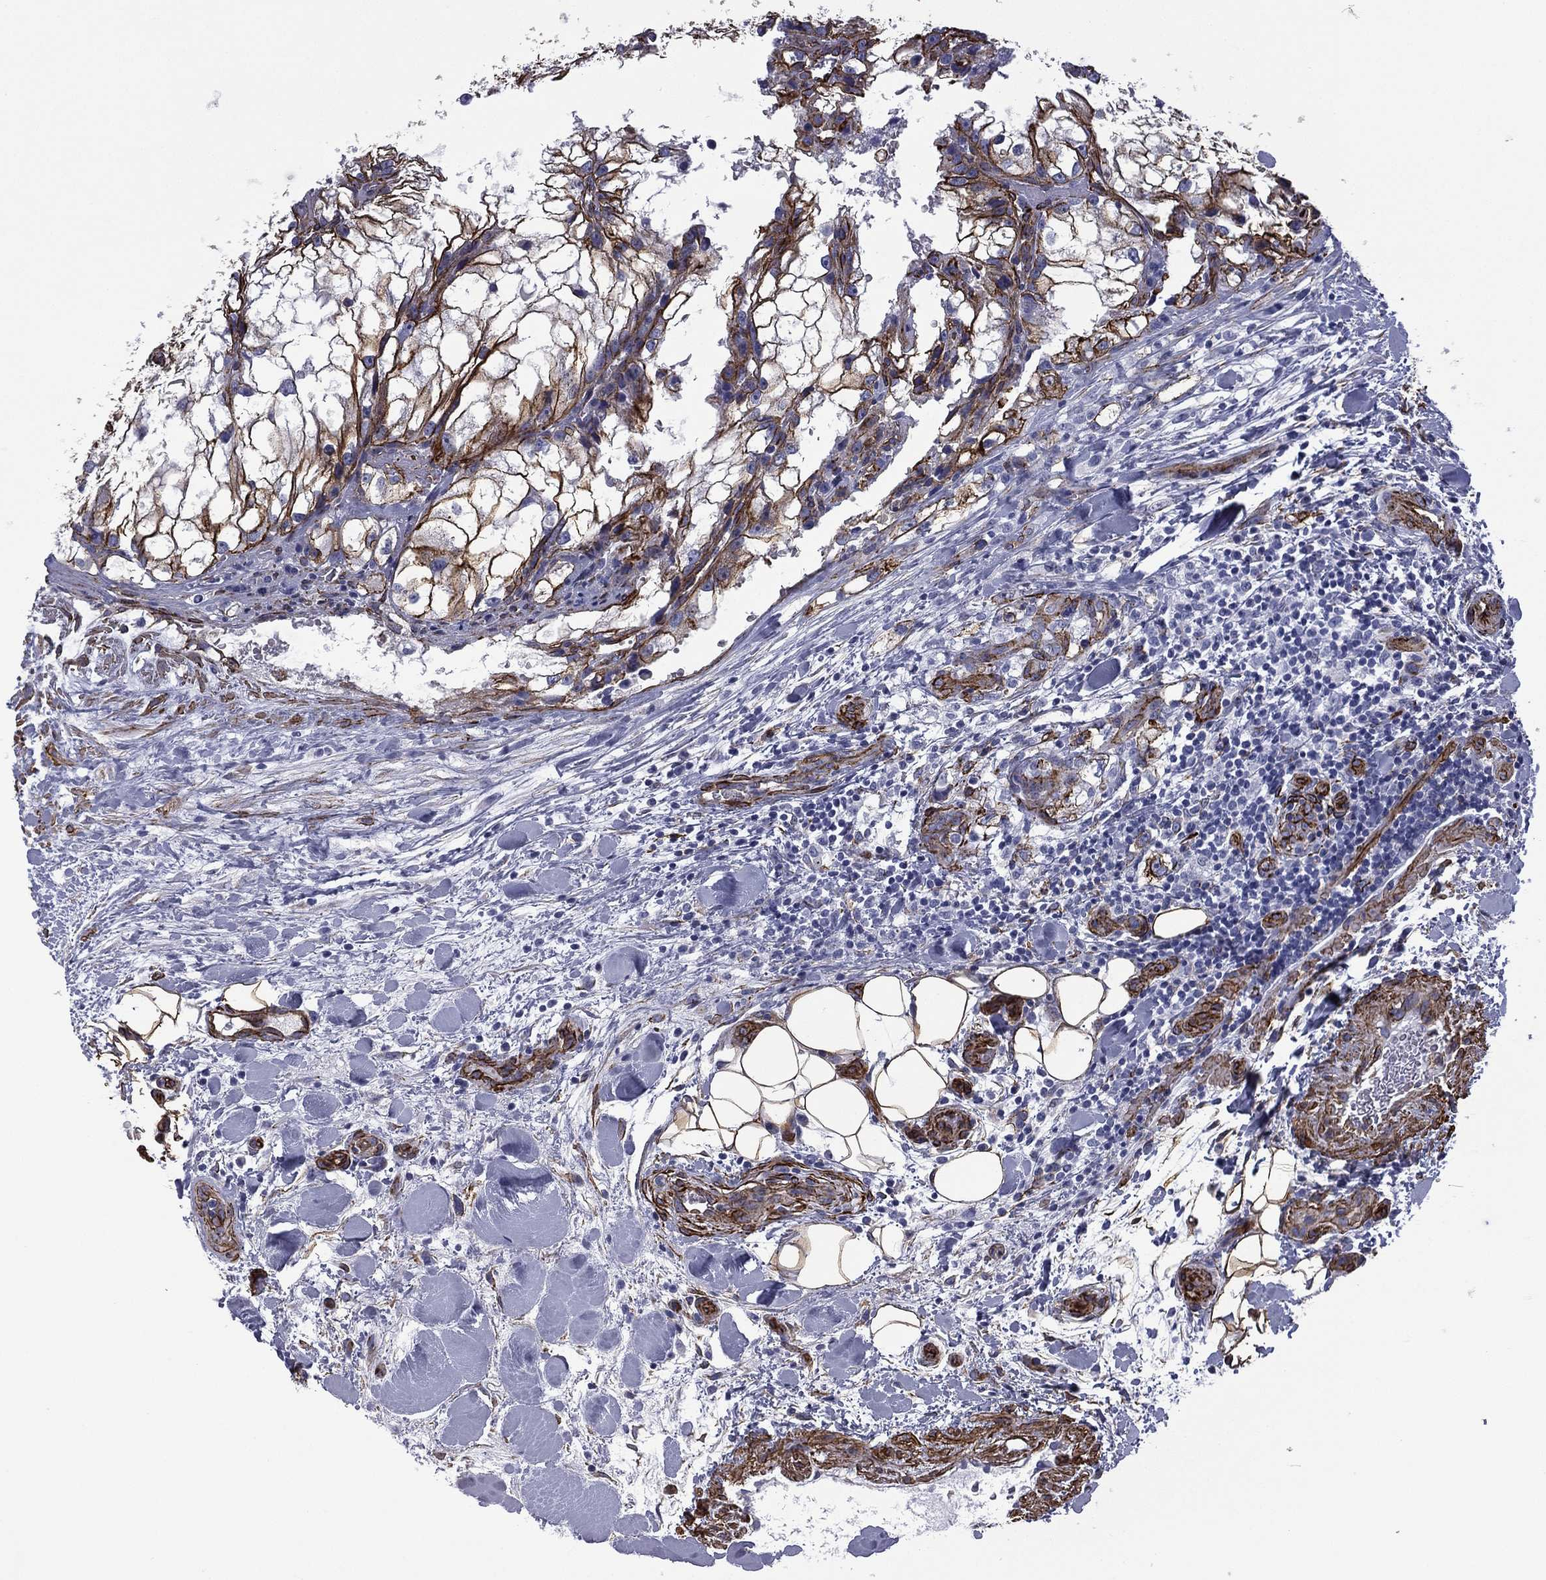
{"staining": {"intensity": "strong", "quantity": "25%-75%", "location": "cytoplasmic/membranous"}, "tissue": "renal cancer", "cell_type": "Tumor cells", "image_type": "cancer", "snomed": [{"axis": "morphology", "description": "Adenocarcinoma, NOS"}, {"axis": "topography", "description": "Kidney"}], "caption": "The micrograph demonstrates a brown stain indicating the presence of a protein in the cytoplasmic/membranous of tumor cells in renal adenocarcinoma.", "gene": "CAVIN3", "patient": {"sex": "male", "age": 59}}